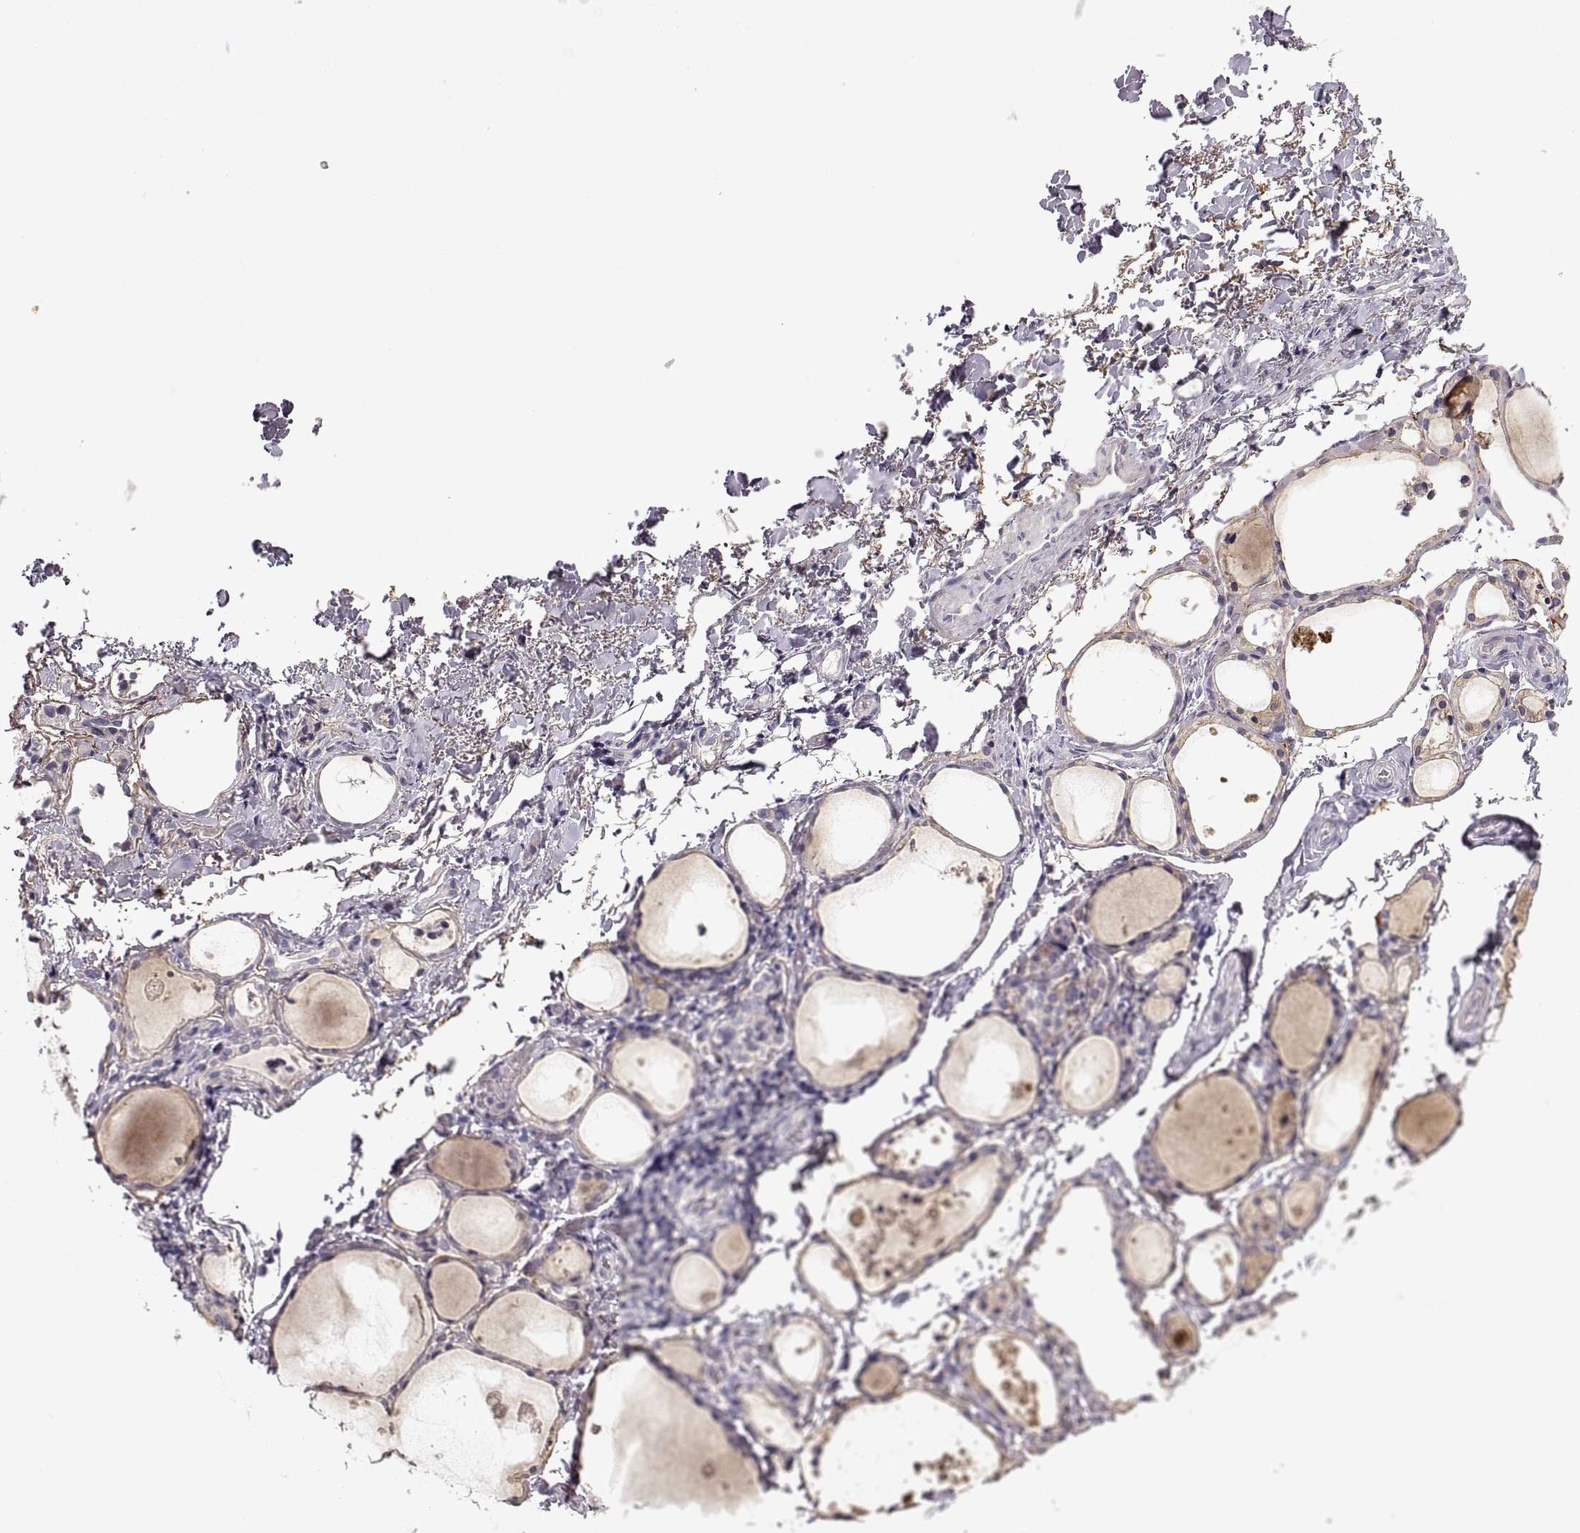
{"staining": {"intensity": "negative", "quantity": "none", "location": "none"}, "tissue": "thyroid gland", "cell_type": "Glandular cells", "image_type": "normal", "snomed": [{"axis": "morphology", "description": "Normal tissue, NOS"}, {"axis": "topography", "description": "Thyroid gland"}], "caption": "Immunohistochemistry of normal thyroid gland exhibits no staining in glandular cells. (Brightfield microscopy of DAB immunohistochemistry (IHC) at high magnification).", "gene": "ADAM11", "patient": {"sex": "male", "age": 68}}